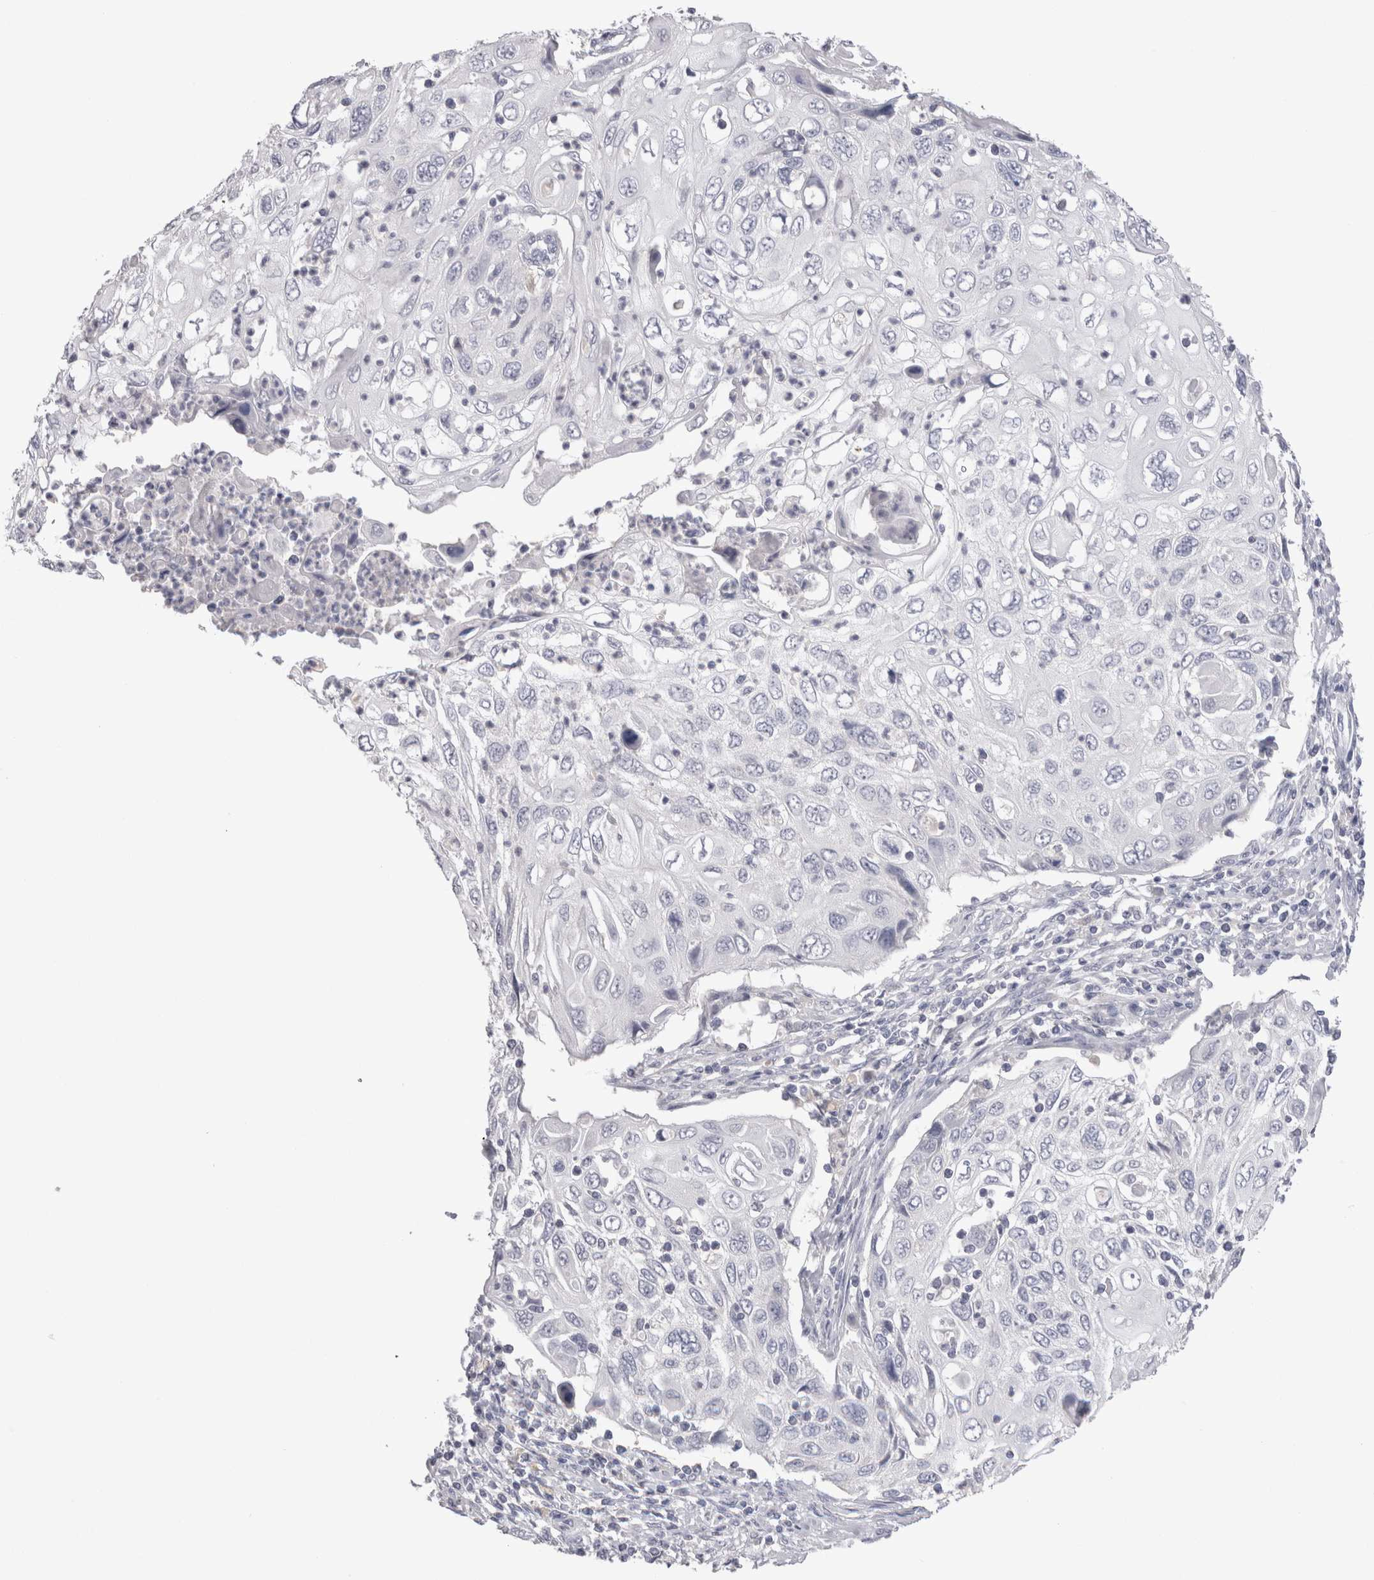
{"staining": {"intensity": "negative", "quantity": "none", "location": "none"}, "tissue": "cervical cancer", "cell_type": "Tumor cells", "image_type": "cancer", "snomed": [{"axis": "morphology", "description": "Squamous cell carcinoma, NOS"}, {"axis": "topography", "description": "Cervix"}], "caption": "The micrograph exhibits no staining of tumor cells in cervical cancer (squamous cell carcinoma).", "gene": "SUCNR1", "patient": {"sex": "female", "age": 70}}